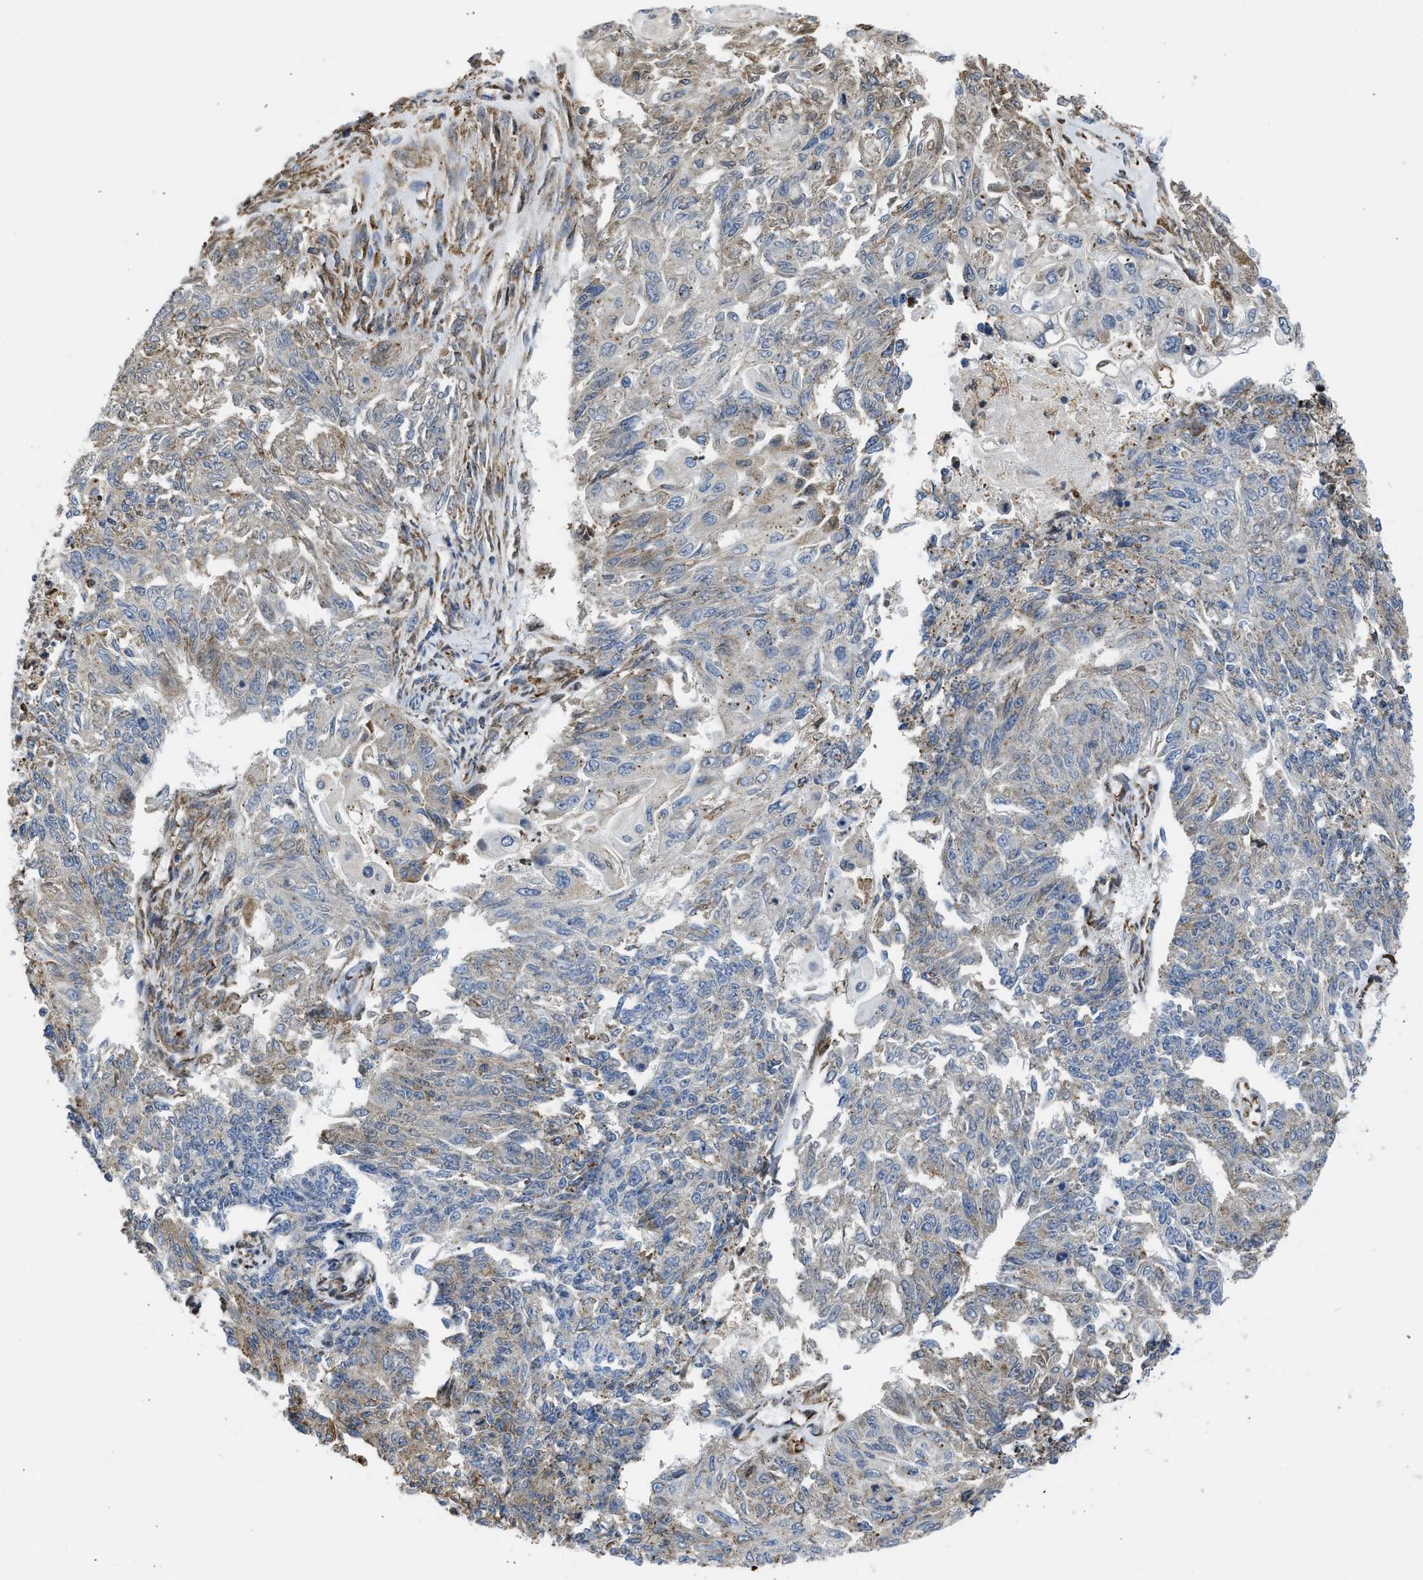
{"staining": {"intensity": "weak", "quantity": "25%-75%", "location": "cytoplasmic/membranous"}, "tissue": "endometrial cancer", "cell_type": "Tumor cells", "image_type": "cancer", "snomed": [{"axis": "morphology", "description": "Adenocarcinoma, NOS"}, {"axis": "topography", "description": "Endometrium"}], "caption": "Immunohistochemical staining of adenocarcinoma (endometrial) displays weak cytoplasmic/membranous protein expression in about 25%-75% of tumor cells. The protein is shown in brown color, while the nuclei are stained blue.", "gene": "CYCS", "patient": {"sex": "female", "age": 32}}